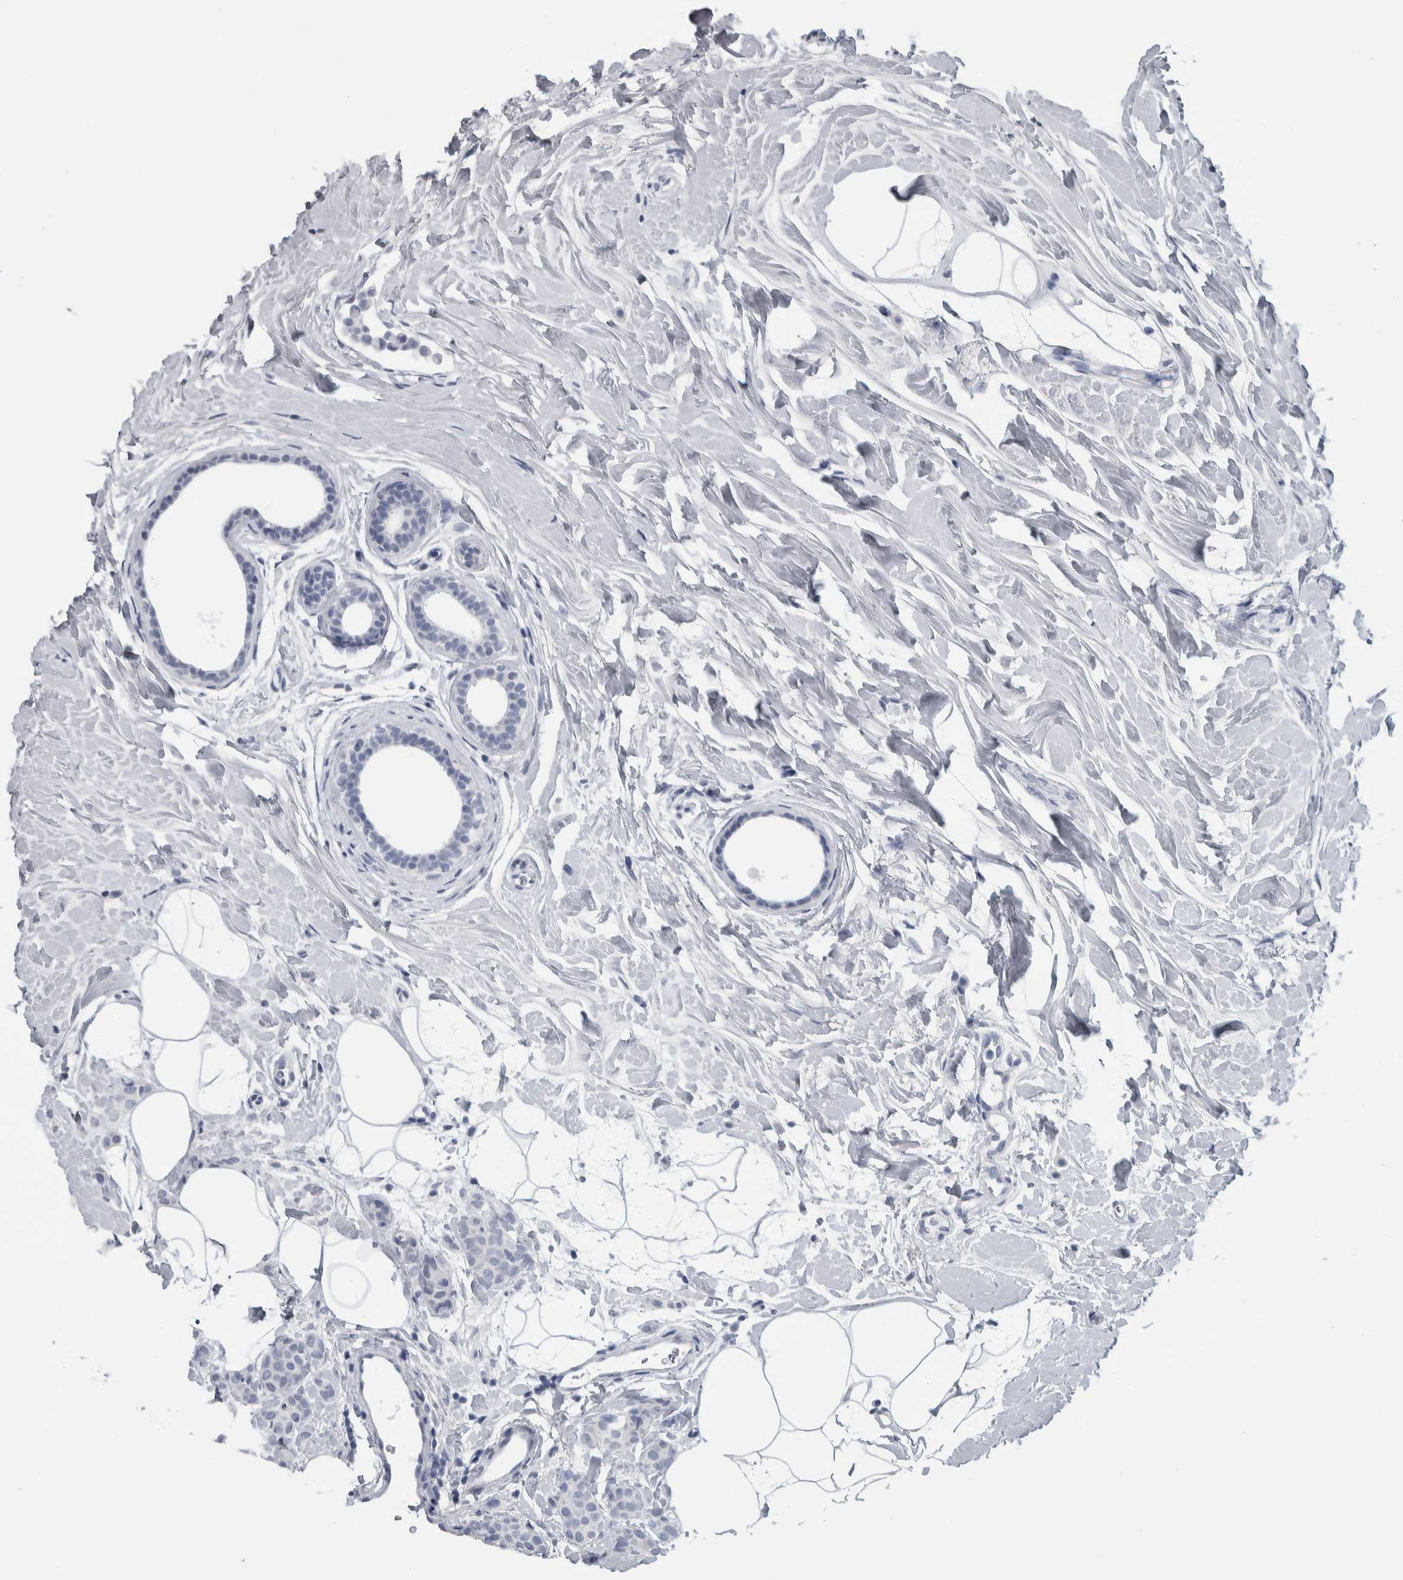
{"staining": {"intensity": "negative", "quantity": "none", "location": "none"}, "tissue": "breast cancer", "cell_type": "Tumor cells", "image_type": "cancer", "snomed": [{"axis": "morphology", "description": "Lobular carcinoma, in situ"}, {"axis": "morphology", "description": "Lobular carcinoma"}, {"axis": "topography", "description": "Breast"}], "caption": "A micrograph of human lobular carcinoma (breast) is negative for staining in tumor cells.", "gene": "CDH17", "patient": {"sex": "female", "age": 41}}